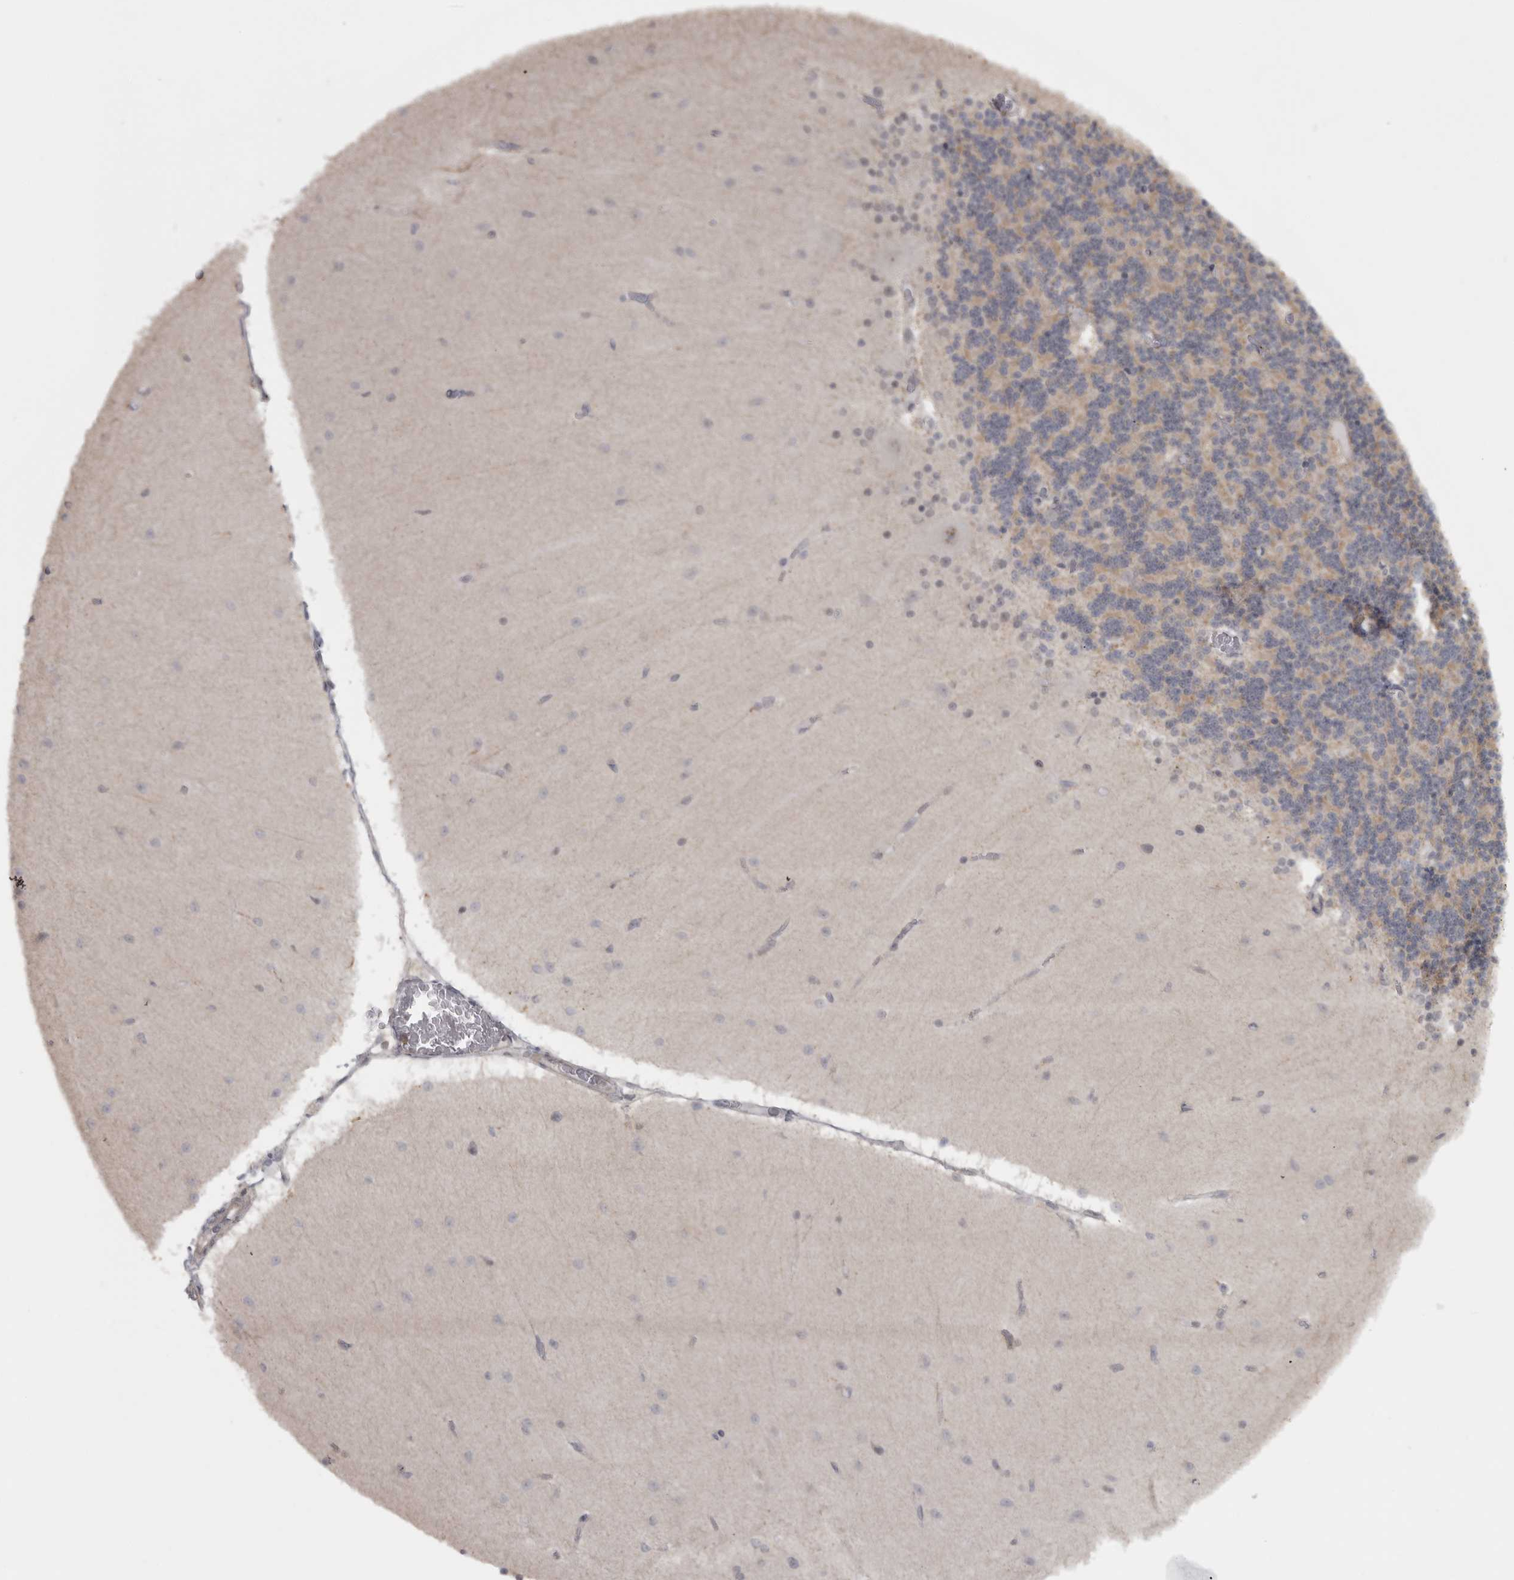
{"staining": {"intensity": "weak", "quantity": ">75%", "location": "cytoplasmic/membranous"}, "tissue": "cerebellum", "cell_type": "Cells in granular layer", "image_type": "normal", "snomed": [{"axis": "morphology", "description": "Normal tissue, NOS"}, {"axis": "topography", "description": "Cerebellum"}], "caption": "Immunohistochemistry image of benign human cerebellum stained for a protein (brown), which displays low levels of weak cytoplasmic/membranous staining in about >75% of cells in granular layer.", "gene": "PPP1R12B", "patient": {"sex": "female", "age": 54}}